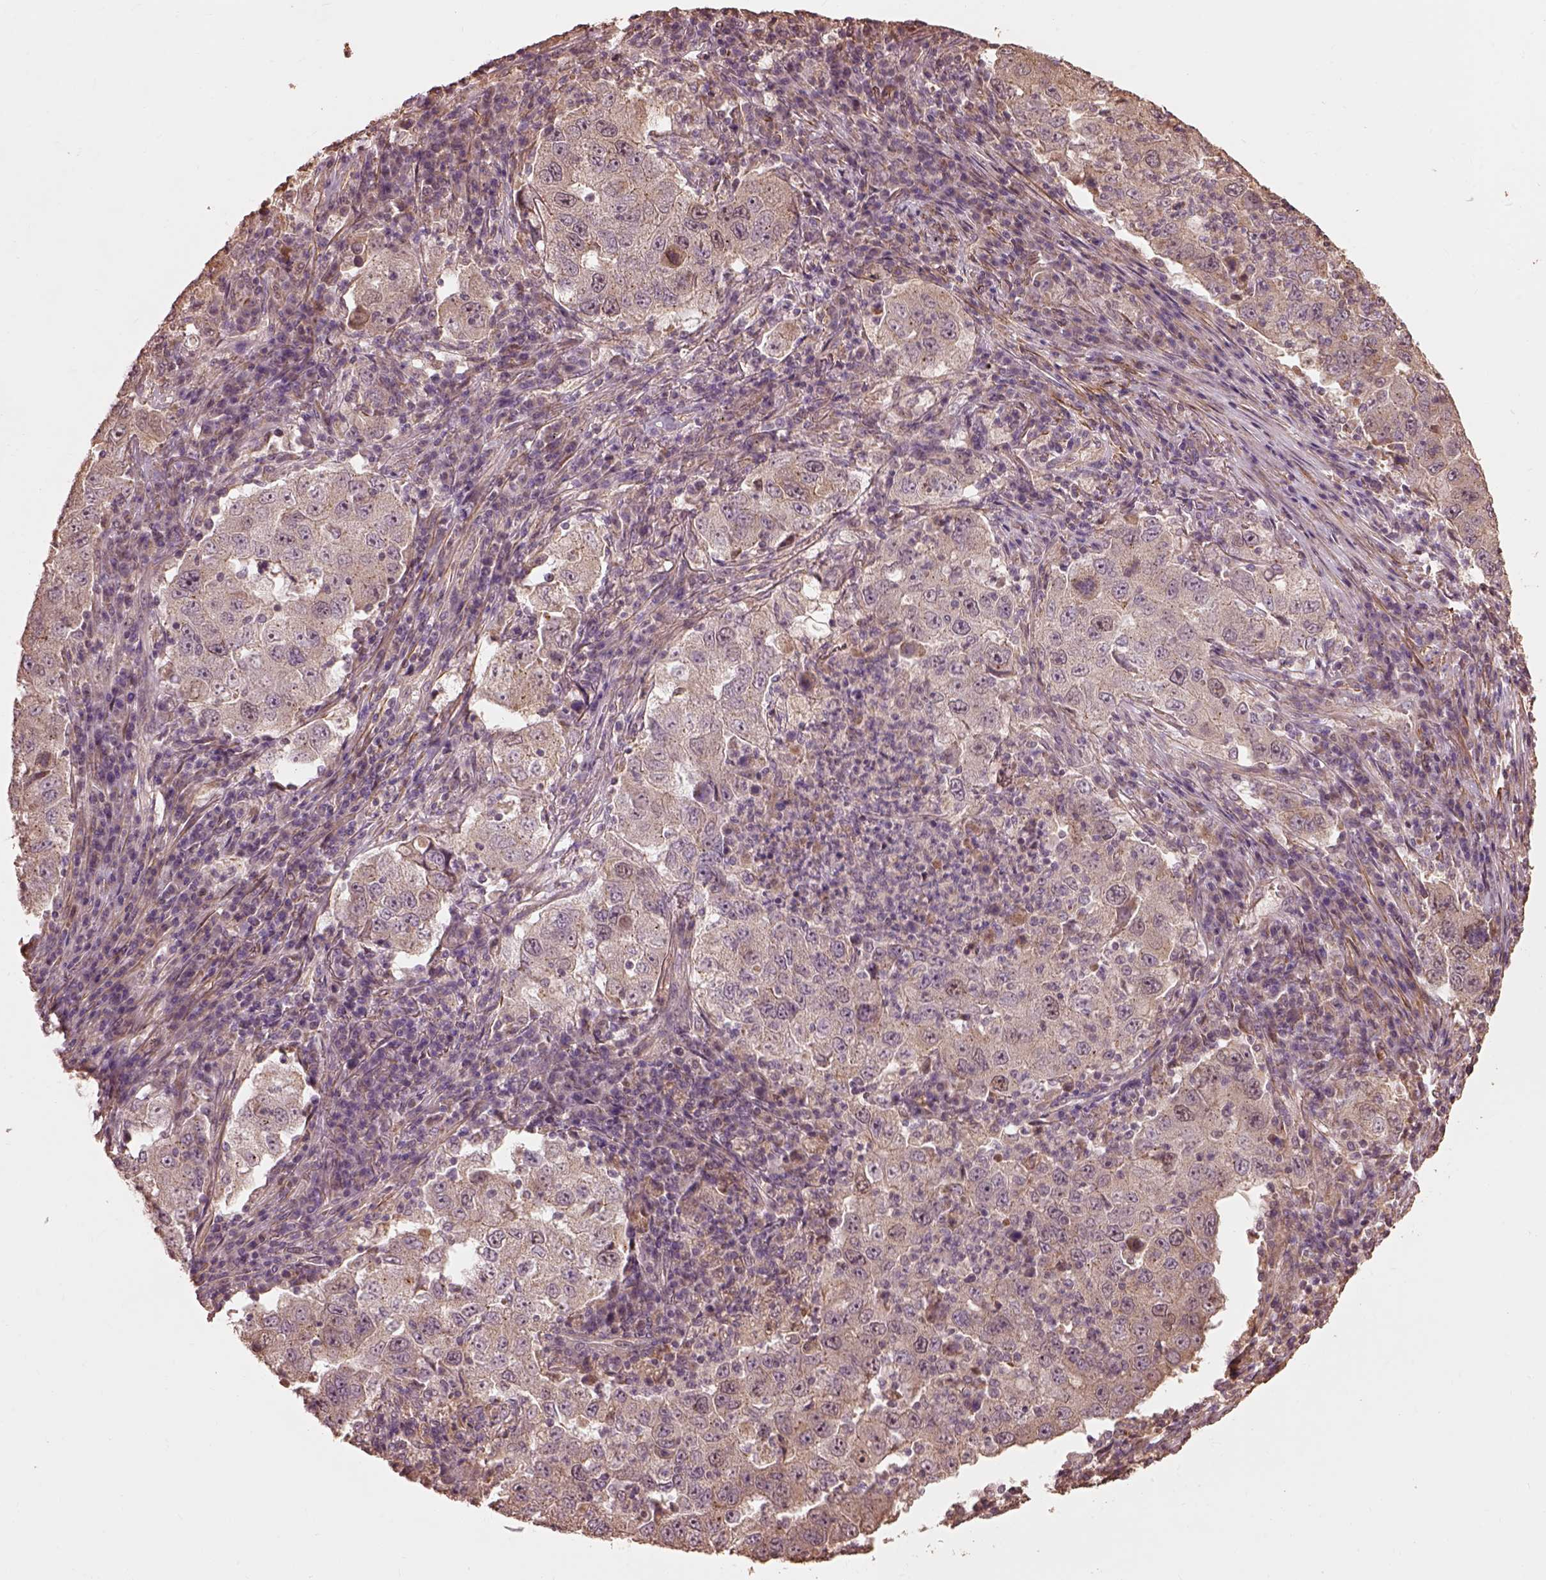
{"staining": {"intensity": "weak", "quantity": "25%-75%", "location": "cytoplasmic/membranous"}, "tissue": "lung cancer", "cell_type": "Tumor cells", "image_type": "cancer", "snomed": [{"axis": "morphology", "description": "Adenocarcinoma, NOS"}, {"axis": "topography", "description": "Lung"}], "caption": "Lung cancer was stained to show a protein in brown. There is low levels of weak cytoplasmic/membranous positivity in about 25%-75% of tumor cells.", "gene": "METTL4", "patient": {"sex": "male", "age": 73}}